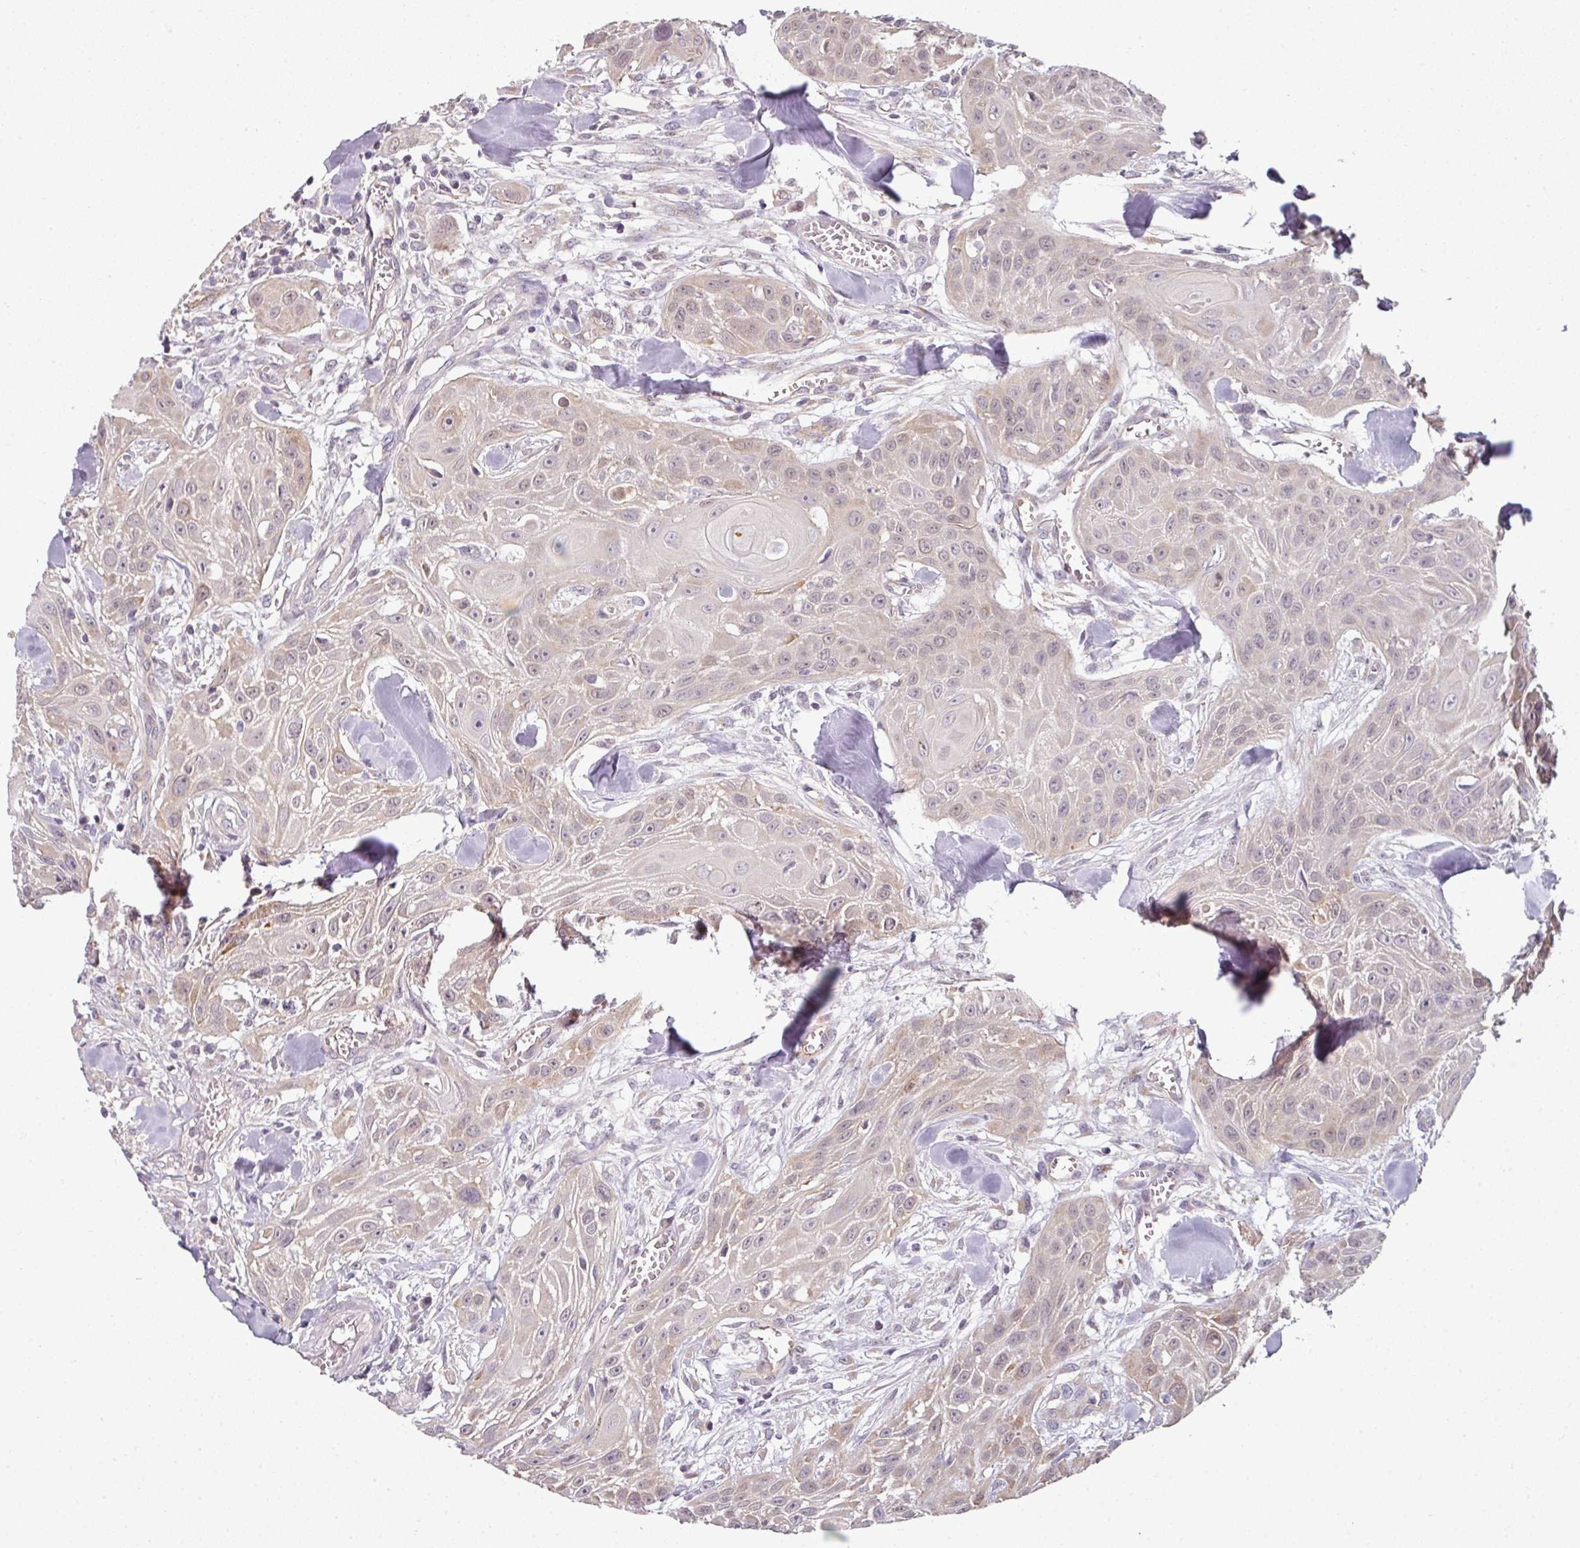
{"staining": {"intensity": "weak", "quantity": "<25%", "location": "cytoplasmic/membranous"}, "tissue": "head and neck cancer", "cell_type": "Tumor cells", "image_type": "cancer", "snomed": [{"axis": "morphology", "description": "Squamous cell carcinoma, NOS"}, {"axis": "topography", "description": "Lymph node"}, {"axis": "topography", "description": "Salivary gland"}, {"axis": "topography", "description": "Head-Neck"}], "caption": "Tumor cells show no significant protein expression in head and neck squamous cell carcinoma.", "gene": "C19orf33", "patient": {"sex": "female", "age": 74}}